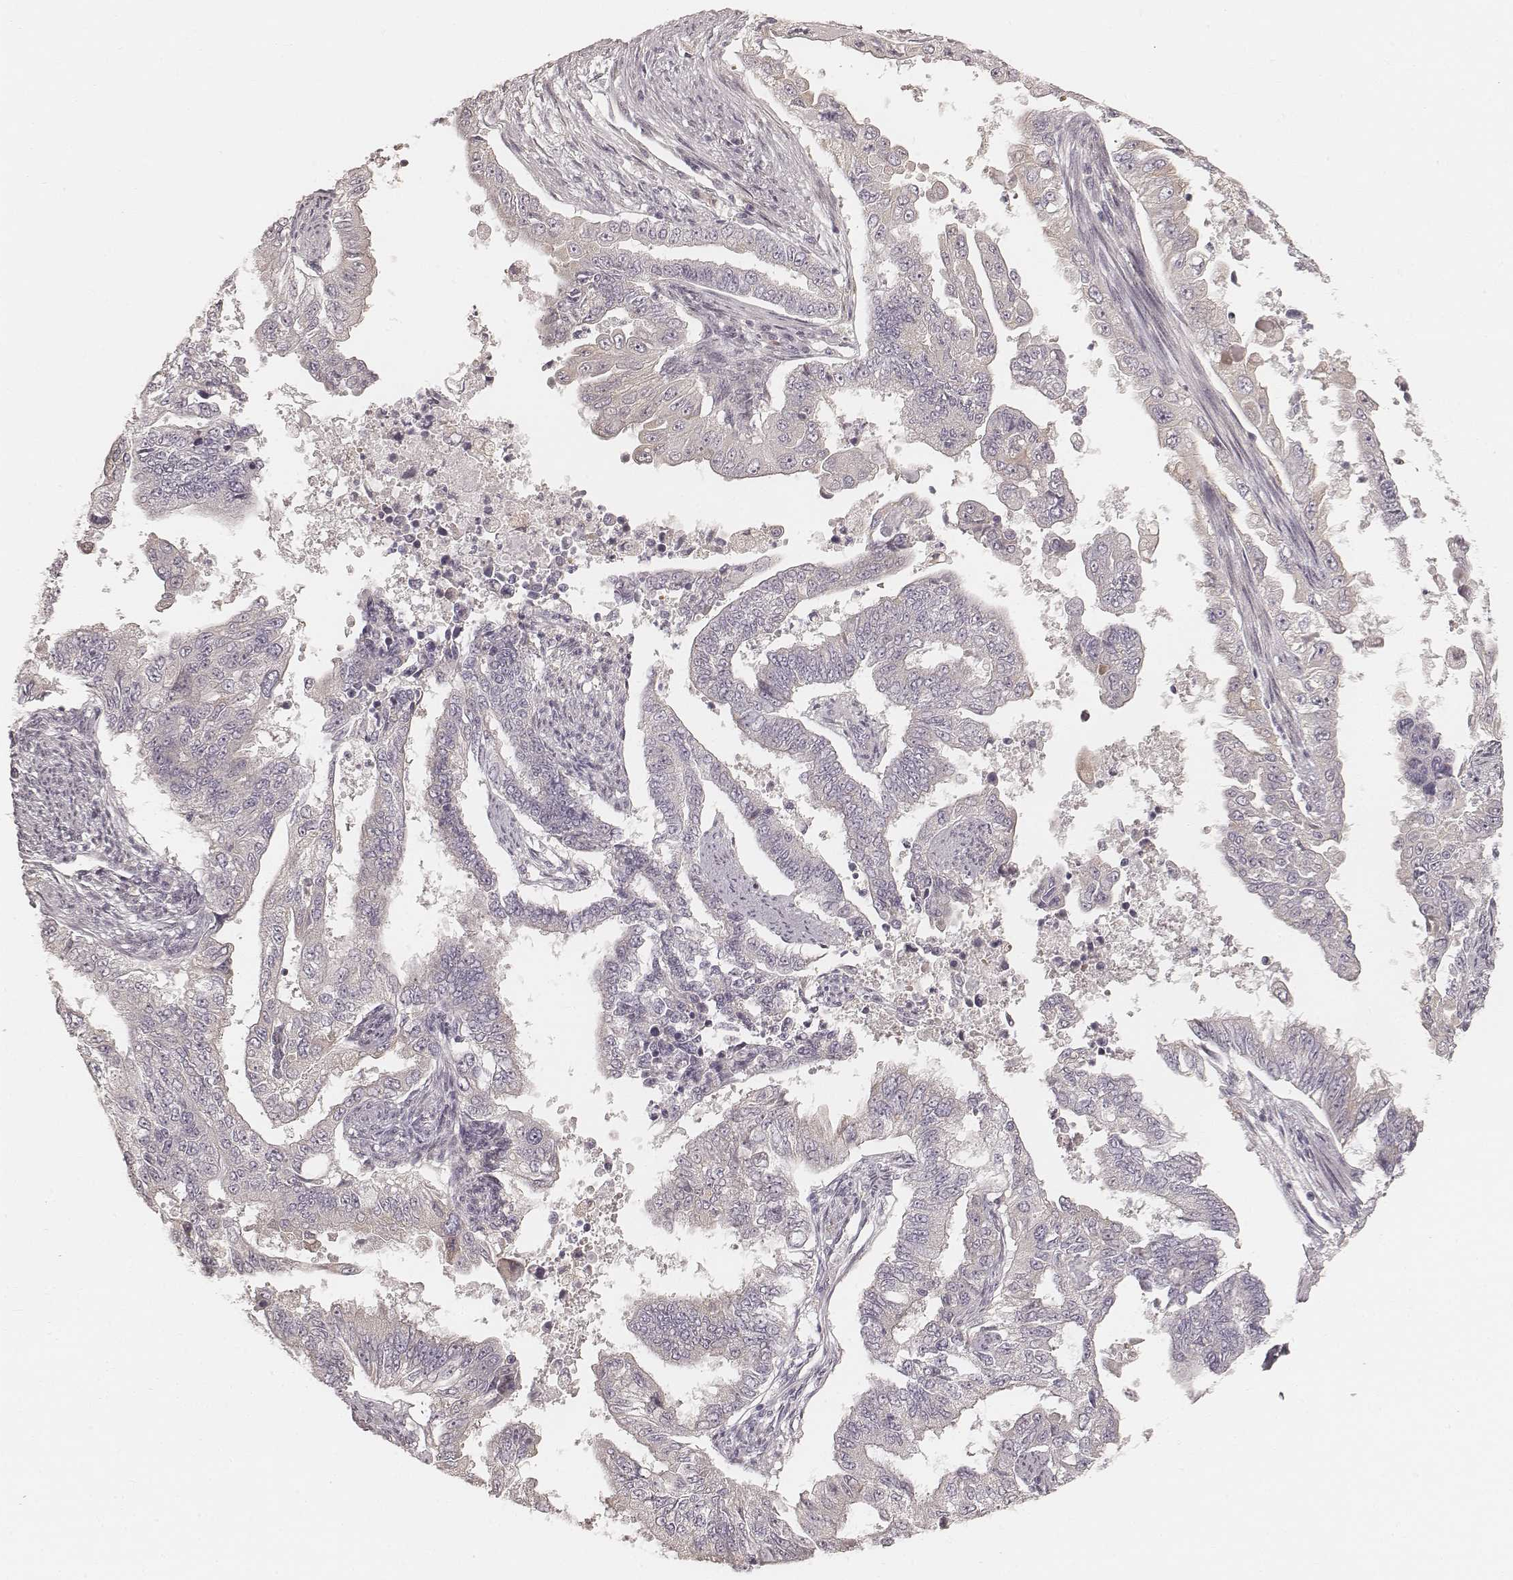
{"staining": {"intensity": "negative", "quantity": "none", "location": "none"}, "tissue": "endometrial cancer", "cell_type": "Tumor cells", "image_type": "cancer", "snomed": [{"axis": "morphology", "description": "Adenocarcinoma, NOS"}, {"axis": "topography", "description": "Uterus"}], "caption": "Human adenocarcinoma (endometrial) stained for a protein using IHC reveals no staining in tumor cells.", "gene": "FMNL2", "patient": {"sex": "female", "age": 59}}